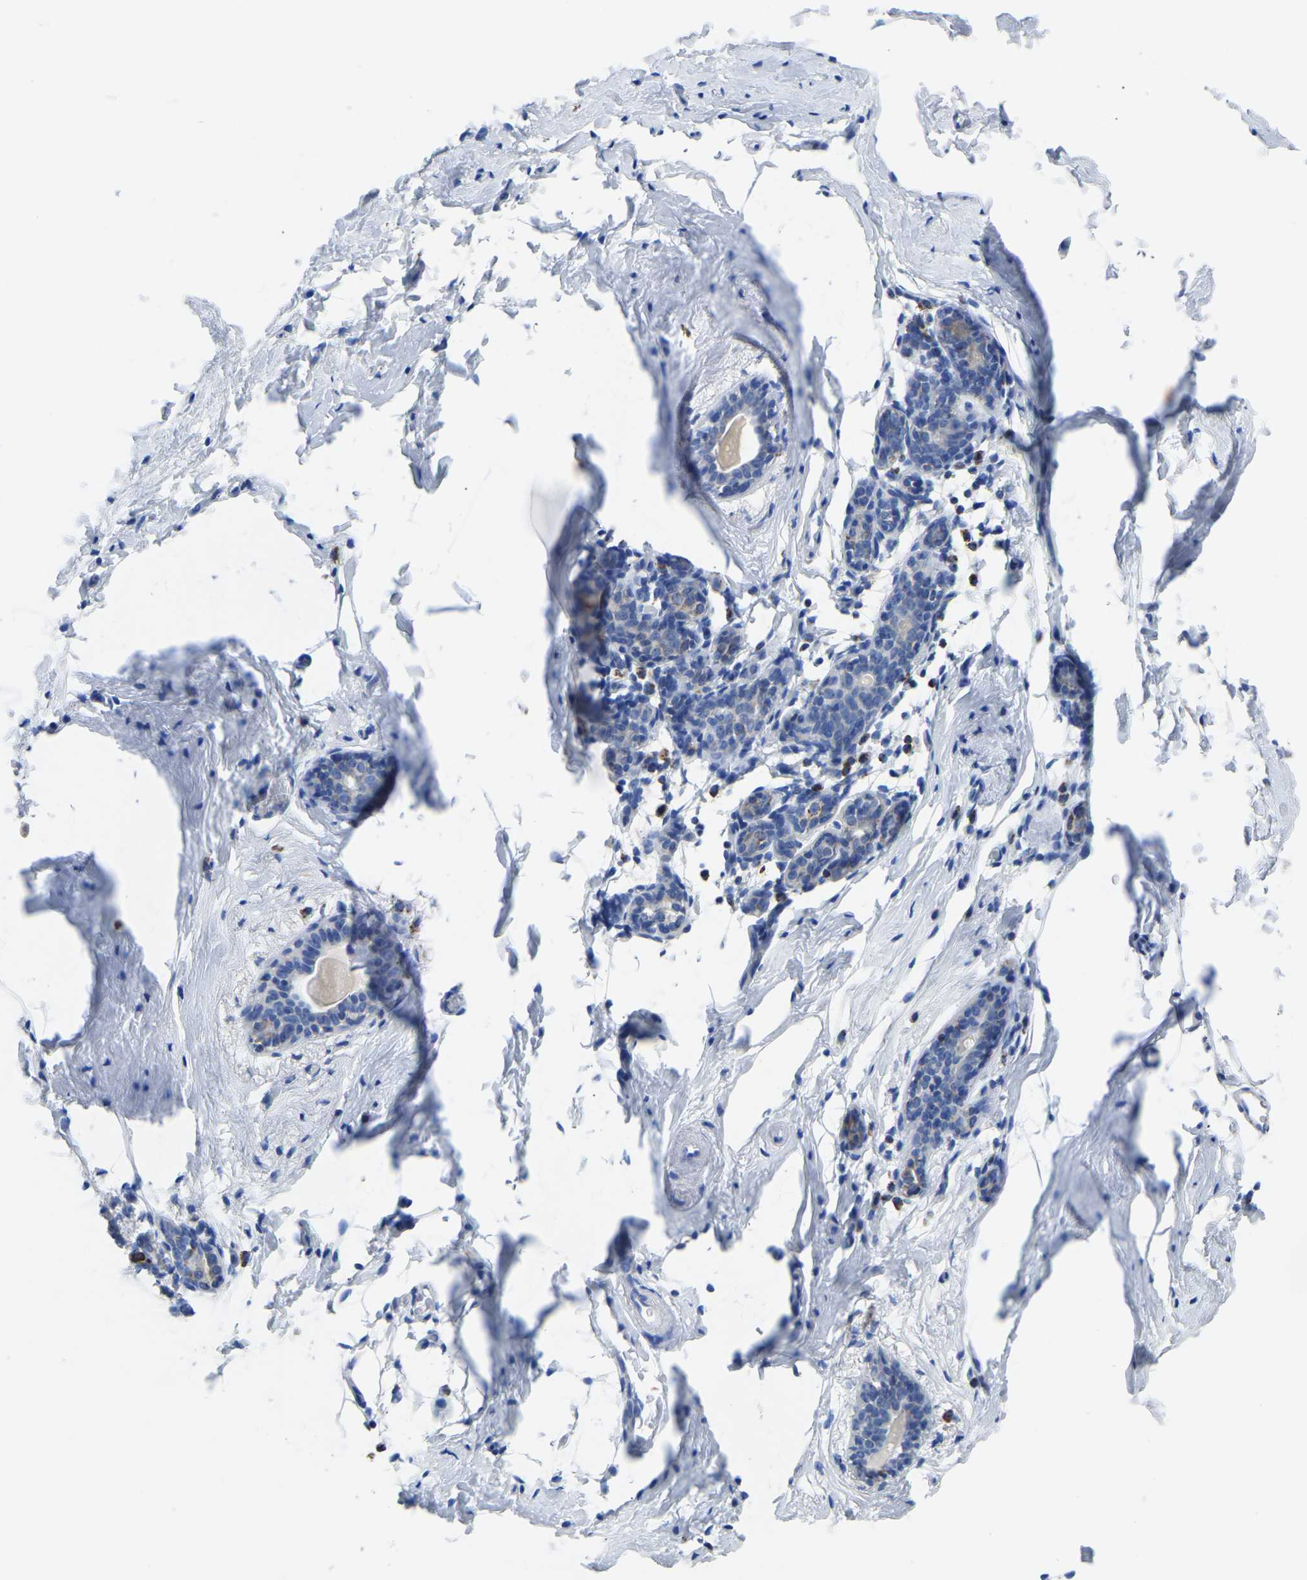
{"staining": {"intensity": "negative", "quantity": "none", "location": "none"}, "tissue": "breast", "cell_type": "Adipocytes", "image_type": "normal", "snomed": [{"axis": "morphology", "description": "Normal tissue, NOS"}, {"axis": "topography", "description": "Breast"}], "caption": "Immunohistochemical staining of unremarkable human breast shows no significant staining in adipocytes. Nuclei are stained in blue.", "gene": "ETFA", "patient": {"sex": "female", "age": 62}}